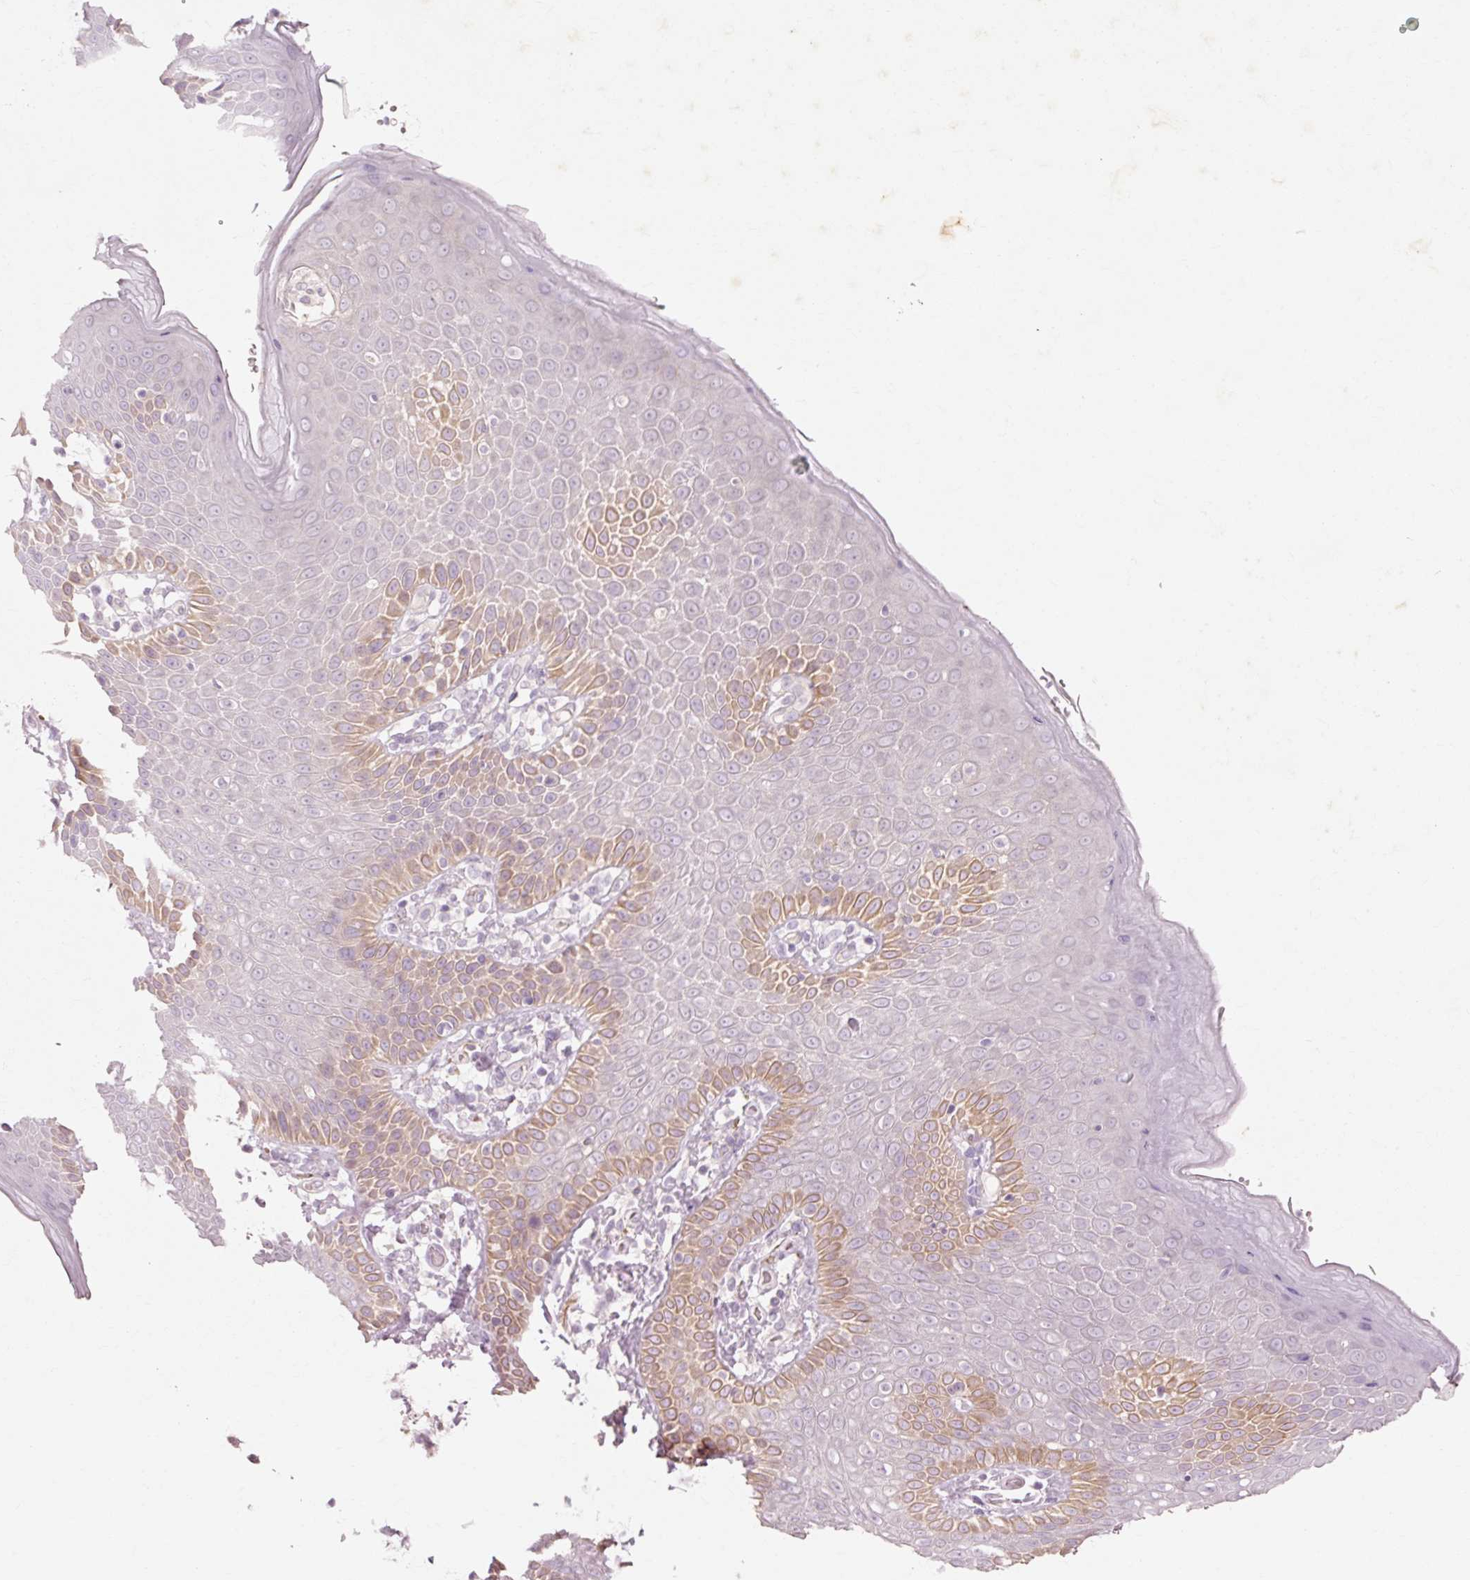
{"staining": {"intensity": "moderate", "quantity": "<25%", "location": "cytoplasmic/membranous"}, "tissue": "skin", "cell_type": "Epidermal cells", "image_type": "normal", "snomed": [{"axis": "morphology", "description": "Normal tissue, NOS"}, {"axis": "topography", "description": "Peripheral nerve tissue"}], "caption": "A high-resolution micrograph shows IHC staining of unremarkable skin, which exhibits moderate cytoplasmic/membranous expression in approximately <25% of epidermal cells. (brown staining indicates protein expression, while blue staining denotes nuclei).", "gene": "TRIM73", "patient": {"sex": "male", "age": 51}}